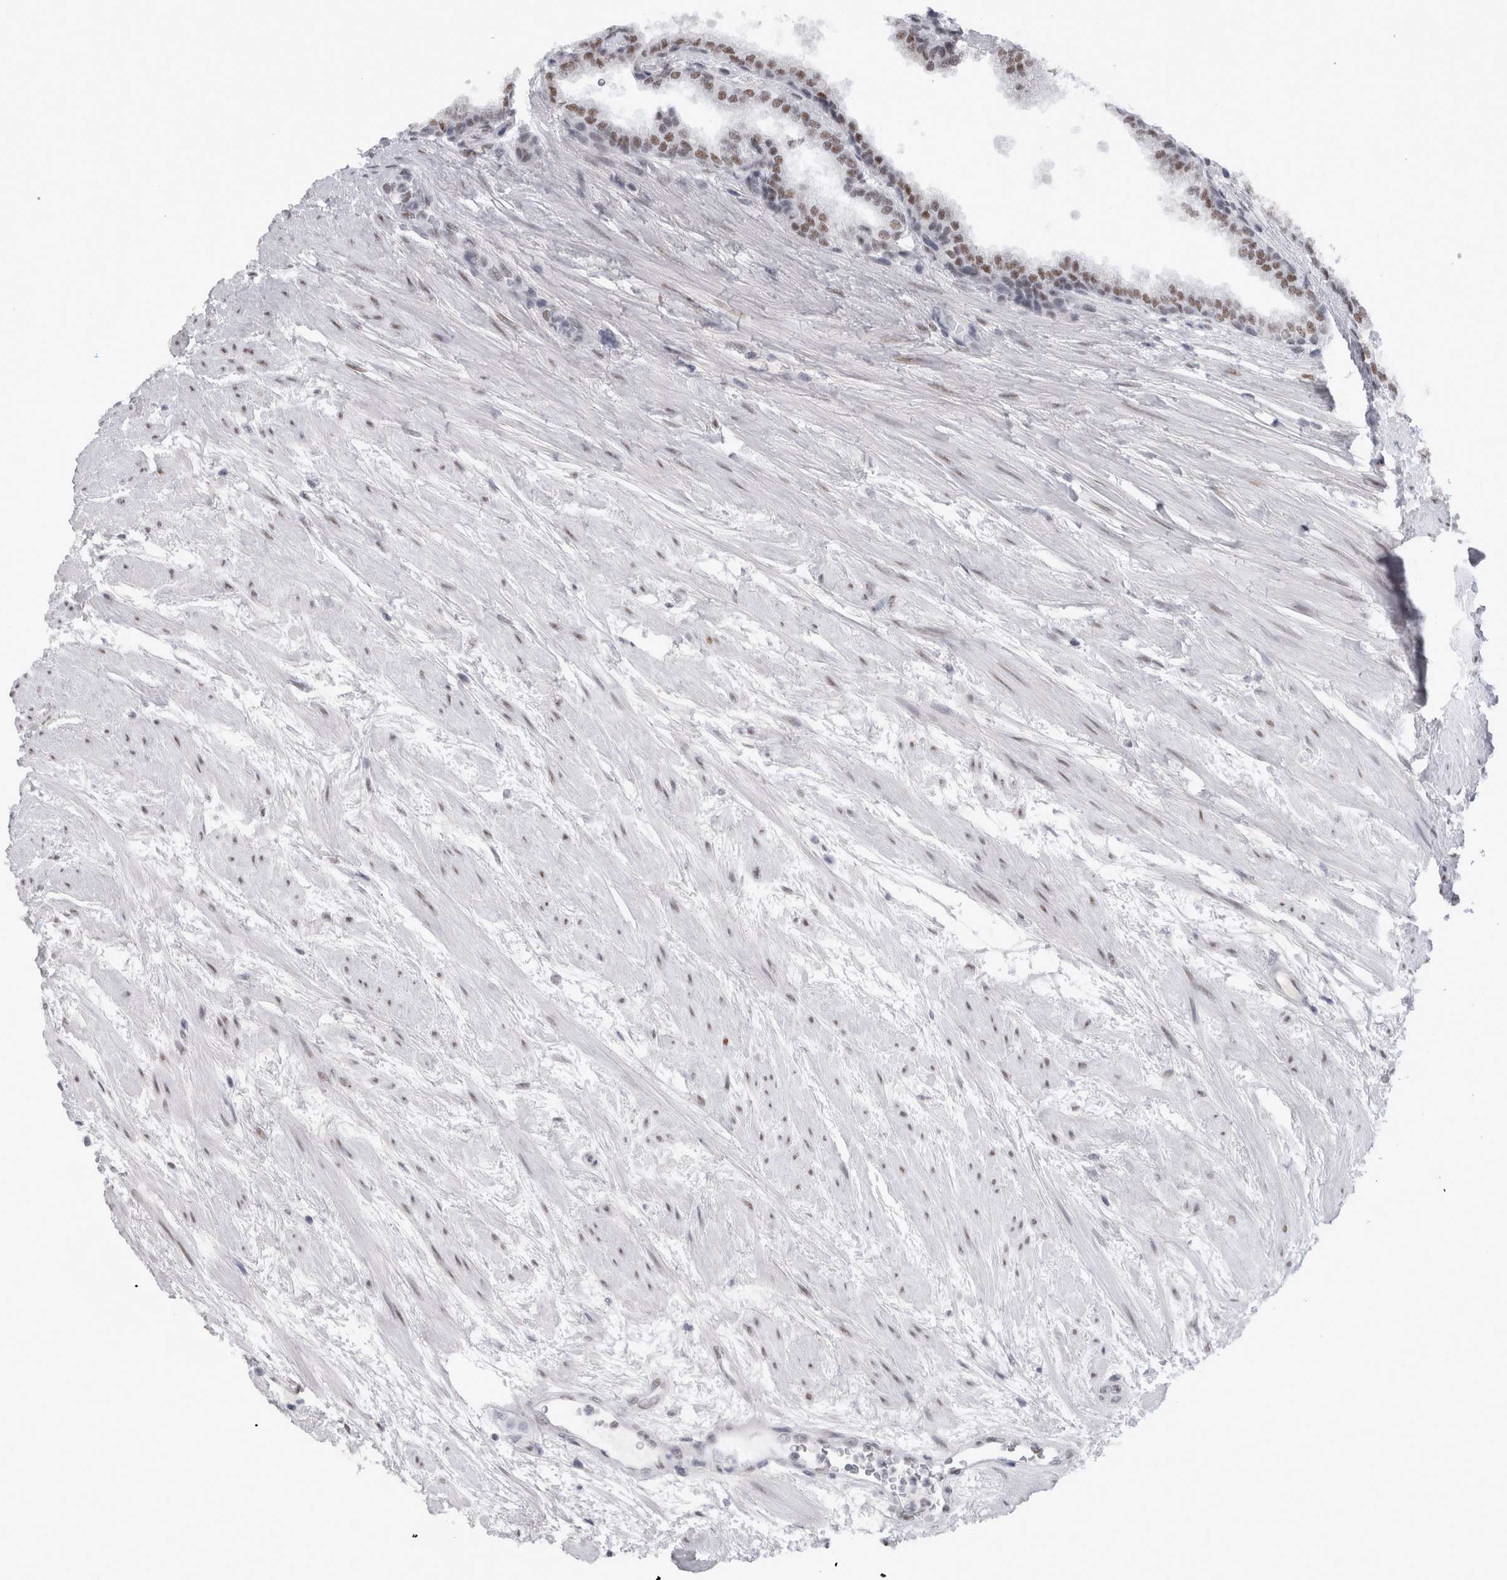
{"staining": {"intensity": "weak", "quantity": "25%-75%", "location": "nuclear"}, "tissue": "prostate cancer", "cell_type": "Tumor cells", "image_type": "cancer", "snomed": [{"axis": "morphology", "description": "Adenocarcinoma, High grade"}, {"axis": "topography", "description": "Prostate"}], "caption": "Prostate cancer (high-grade adenocarcinoma) was stained to show a protein in brown. There is low levels of weak nuclear staining in about 25%-75% of tumor cells. The staining is performed using DAB (3,3'-diaminobenzidine) brown chromogen to label protein expression. The nuclei are counter-stained blue using hematoxylin.", "gene": "API5", "patient": {"sex": "male", "age": 55}}